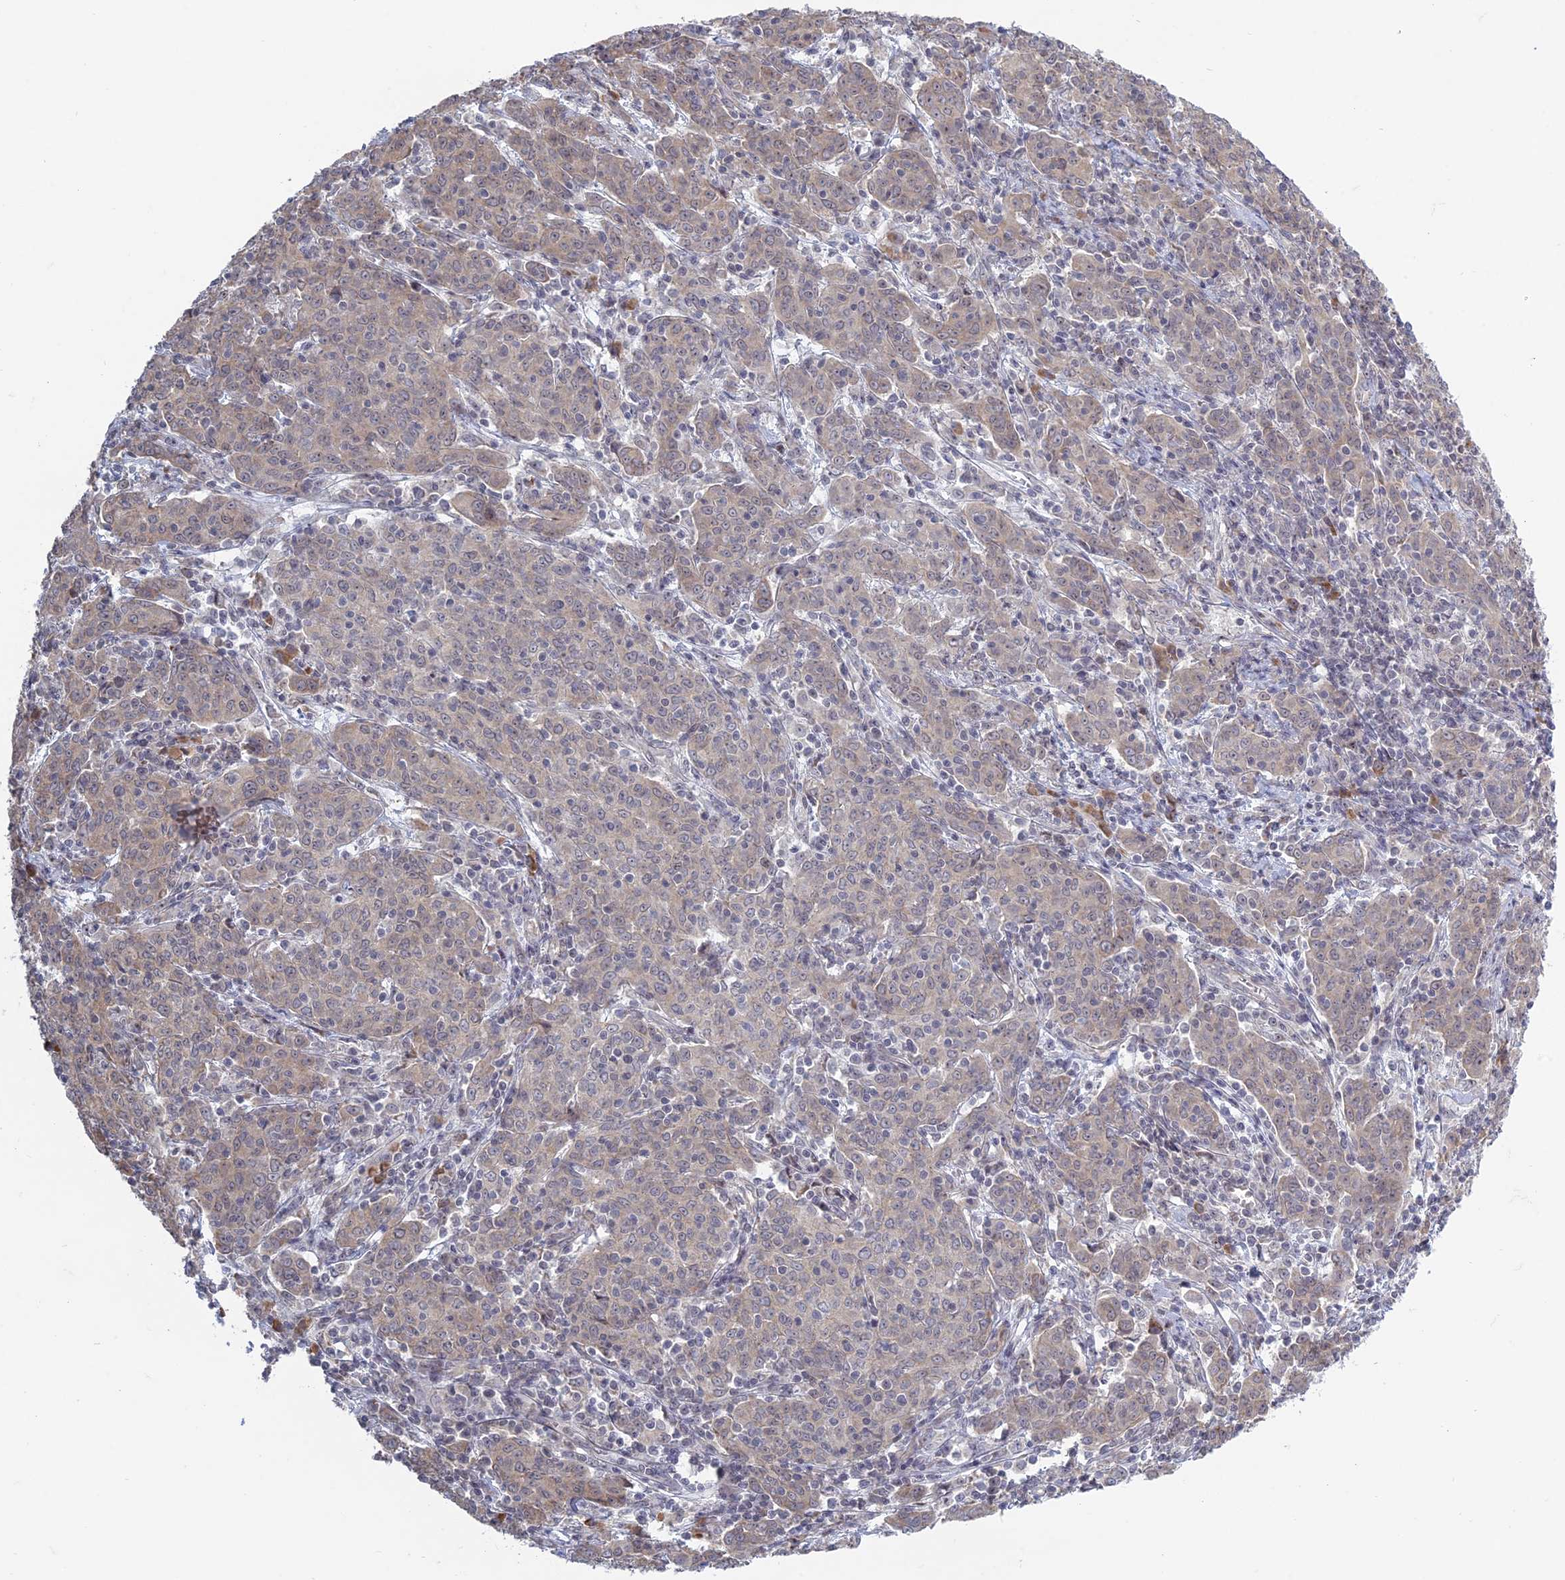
{"staining": {"intensity": "weak", "quantity": "<25%", "location": "cytoplasmic/membranous"}, "tissue": "cervical cancer", "cell_type": "Tumor cells", "image_type": "cancer", "snomed": [{"axis": "morphology", "description": "Squamous cell carcinoma, NOS"}, {"axis": "topography", "description": "Cervix"}], "caption": "Tumor cells show no significant staining in cervical cancer.", "gene": "RPS19BP1", "patient": {"sex": "female", "age": 67}}